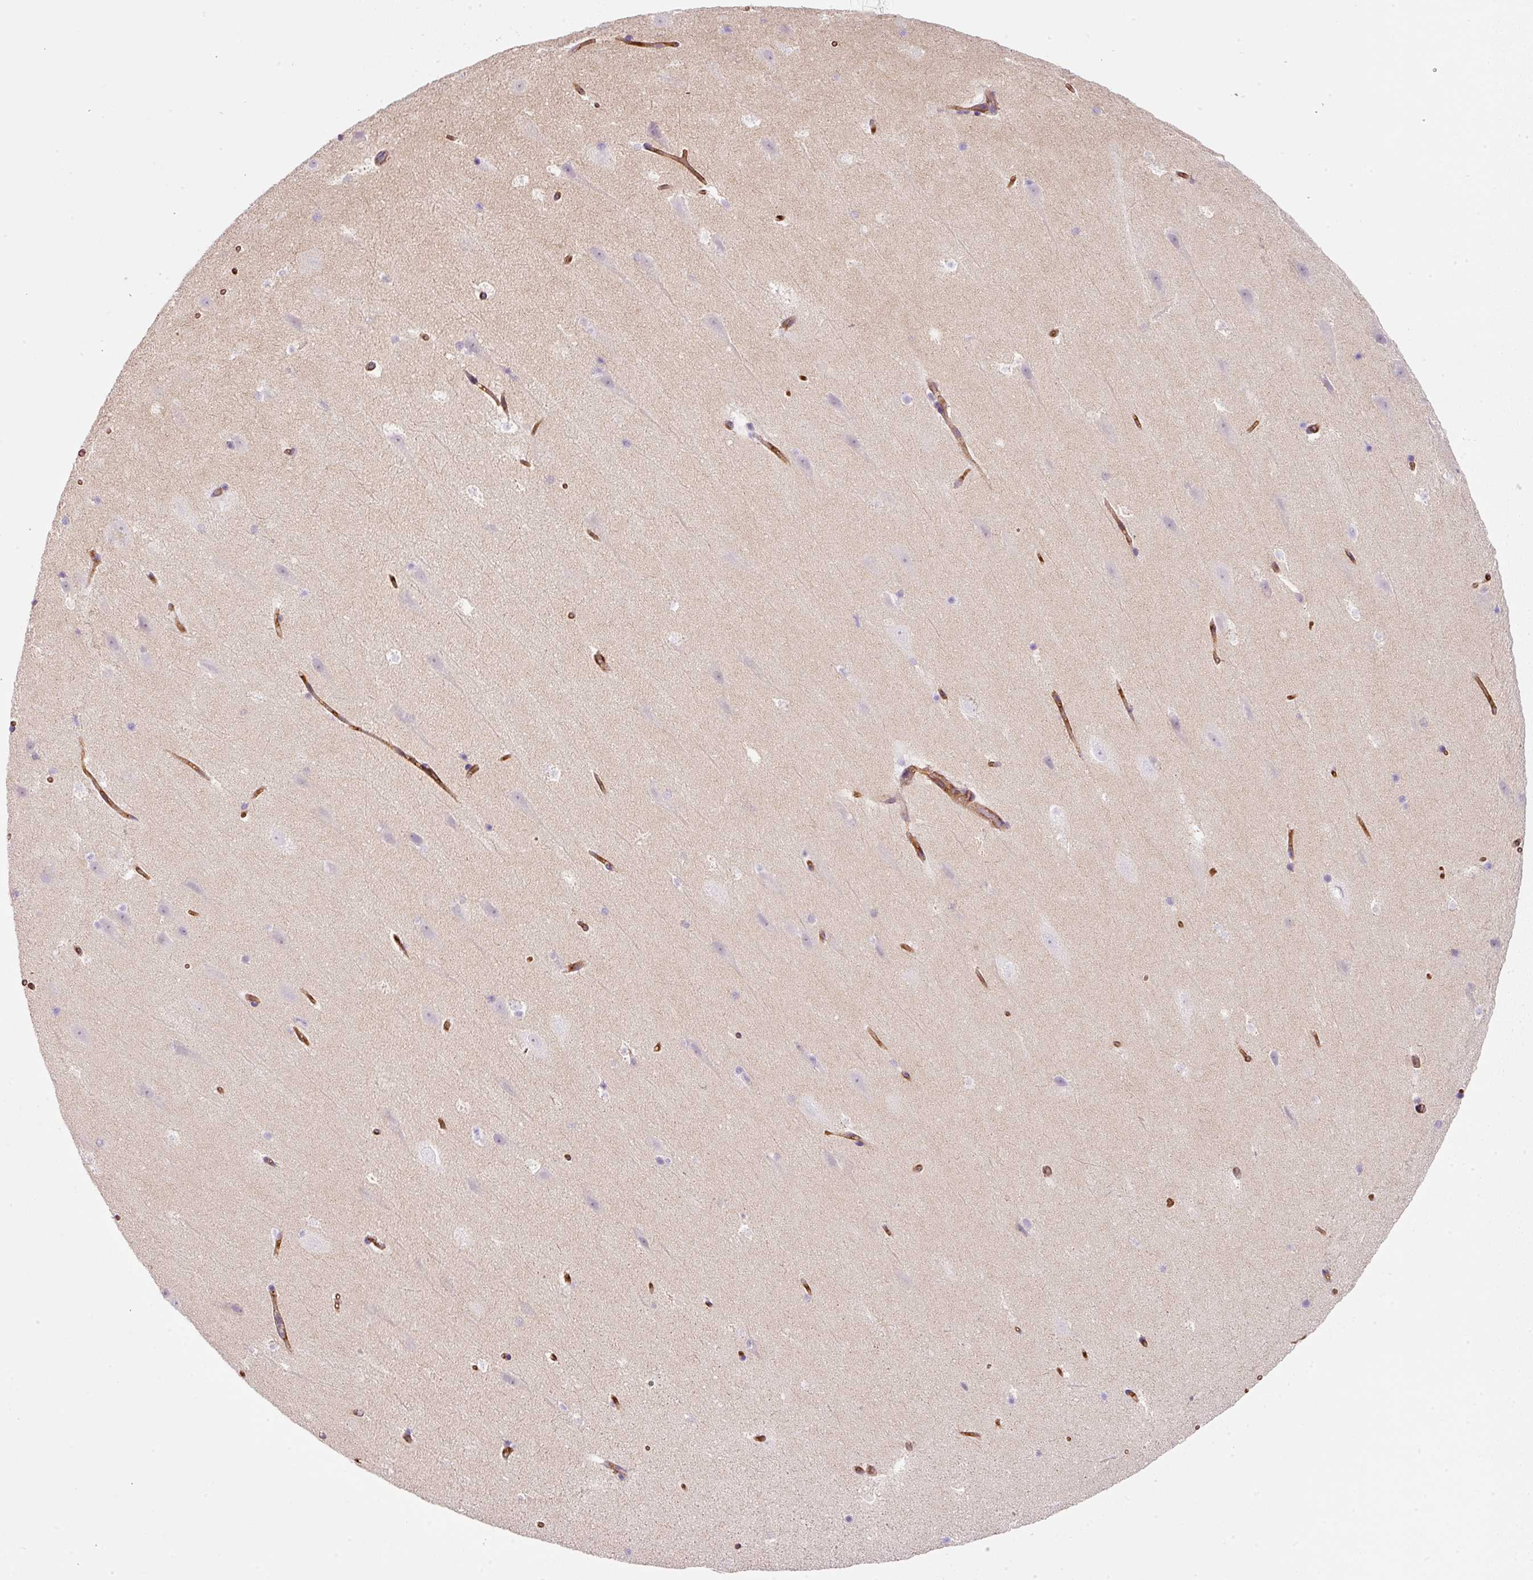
{"staining": {"intensity": "negative", "quantity": "none", "location": "none"}, "tissue": "hippocampus", "cell_type": "Glial cells", "image_type": "normal", "snomed": [{"axis": "morphology", "description": "Normal tissue, NOS"}, {"axis": "topography", "description": "Hippocampus"}], "caption": "Glial cells are negative for protein expression in normal human hippocampus. (DAB immunohistochemistry with hematoxylin counter stain).", "gene": "SOS2", "patient": {"sex": "male", "age": 37}}